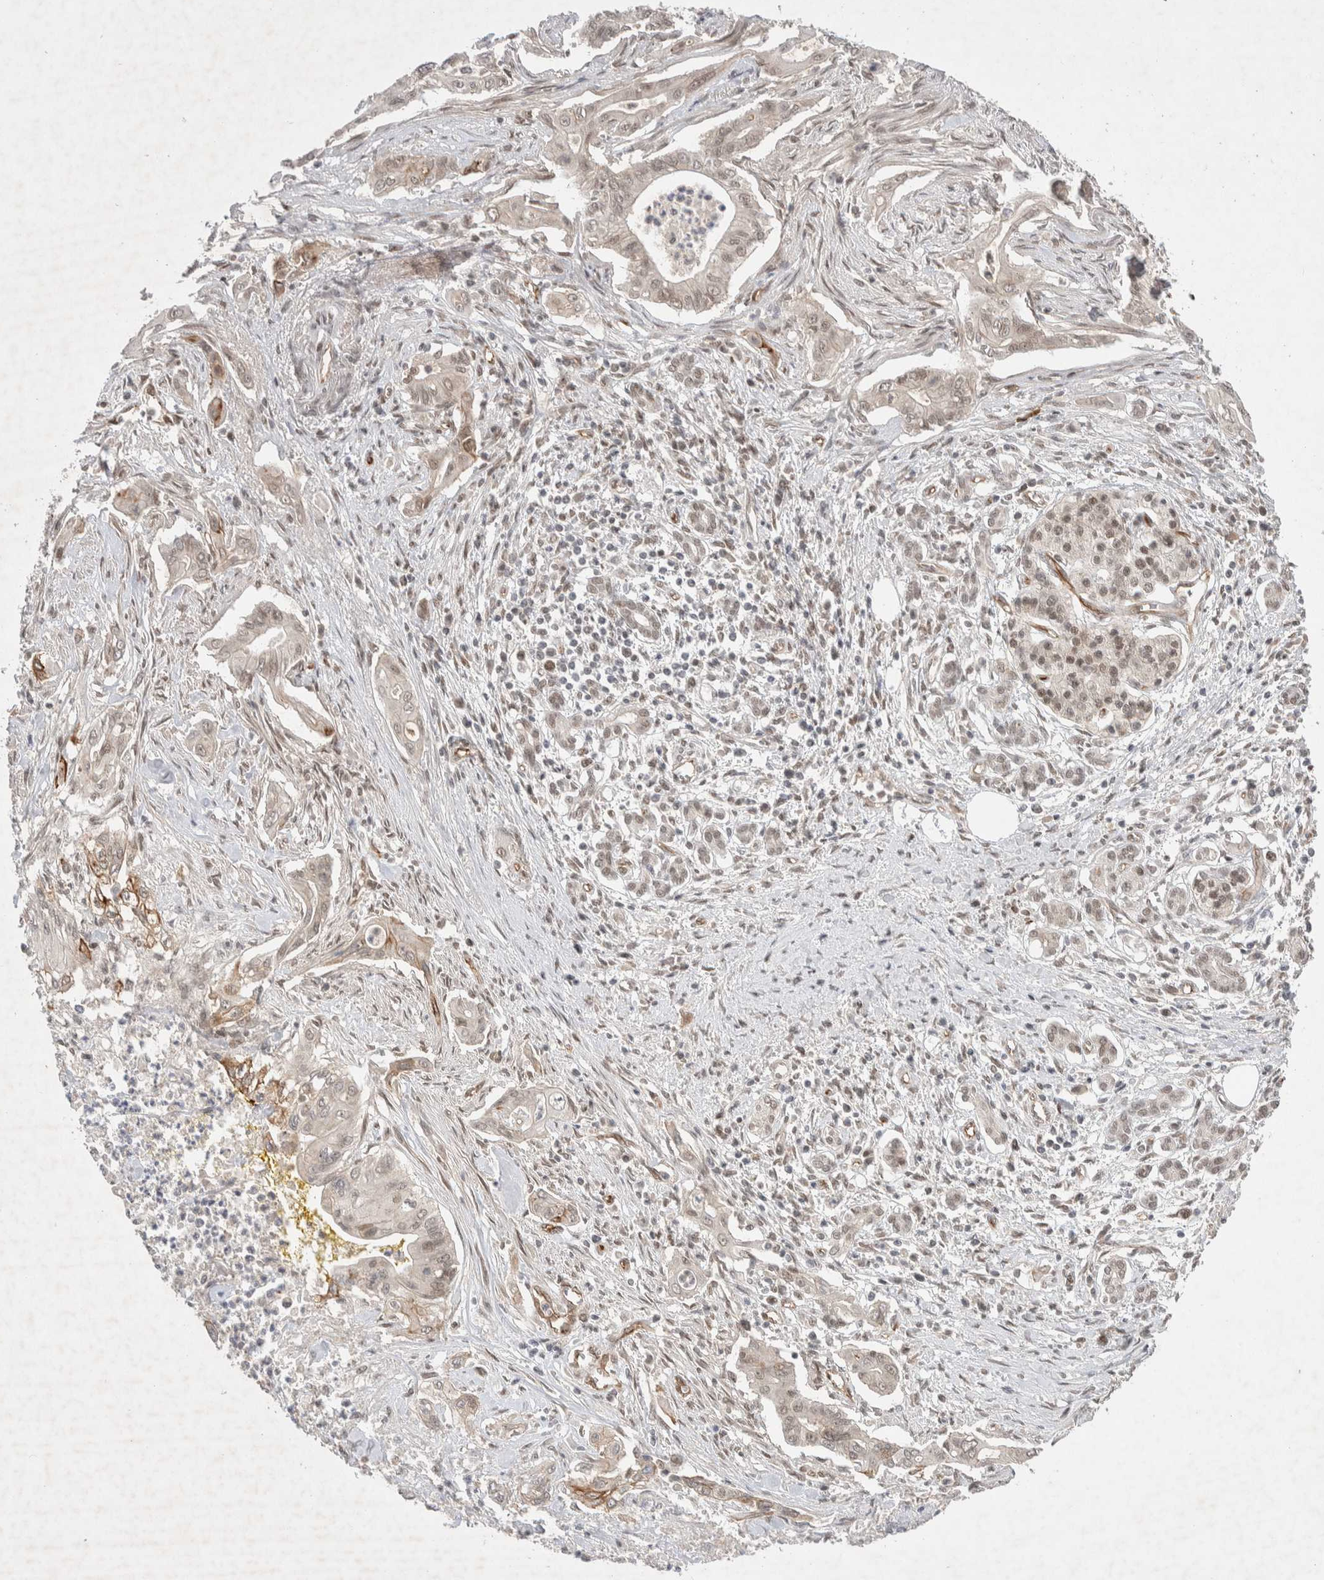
{"staining": {"intensity": "negative", "quantity": "none", "location": "none"}, "tissue": "pancreatic cancer", "cell_type": "Tumor cells", "image_type": "cancer", "snomed": [{"axis": "morphology", "description": "Adenocarcinoma, NOS"}, {"axis": "topography", "description": "Pancreas"}], "caption": "Immunohistochemical staining of human pancreatic adenocarcinoma demonstrates no significant staining in tumor cells.", "gene": "ZNF704", "patient": {"sex": "male", "age": 58}}